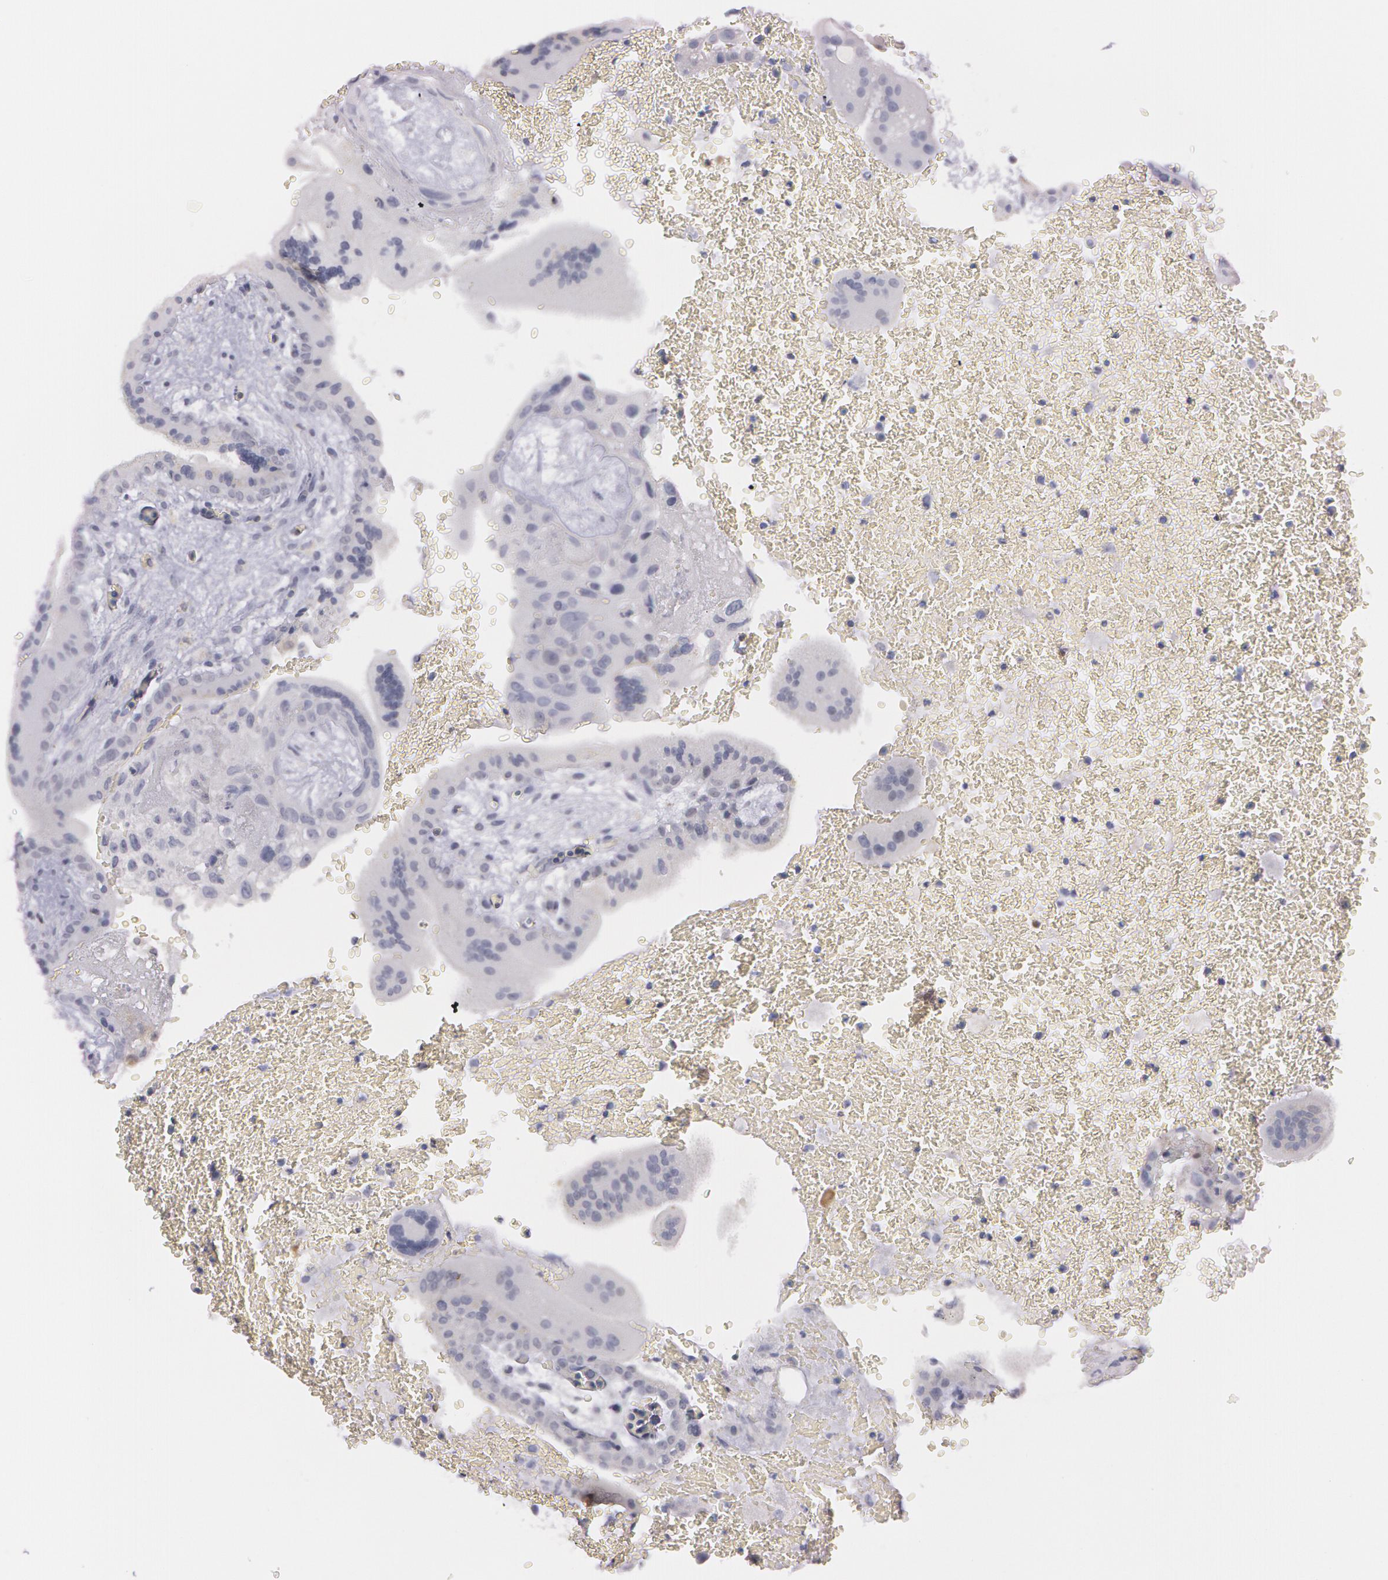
{"staining": {"intensity": "negative", "quantity": "none", "location": "none"}, "tissue": "placenta", "cell_type": "Decidual cells", "image_type": "normal", "snomed": [{"axis": "morphology", "description": "Normal tissue, NOS"}, {"axis": "topography", "description": "Placenta"}], "caption": "The image exhibits no staining of decidual cells in unremarkable placenta. (DAB immunohistochemistry visualized using brightfield microscopy, high magnification).", "gene": "IL1RN", "patient": {"sex": "female", "age": 35}}